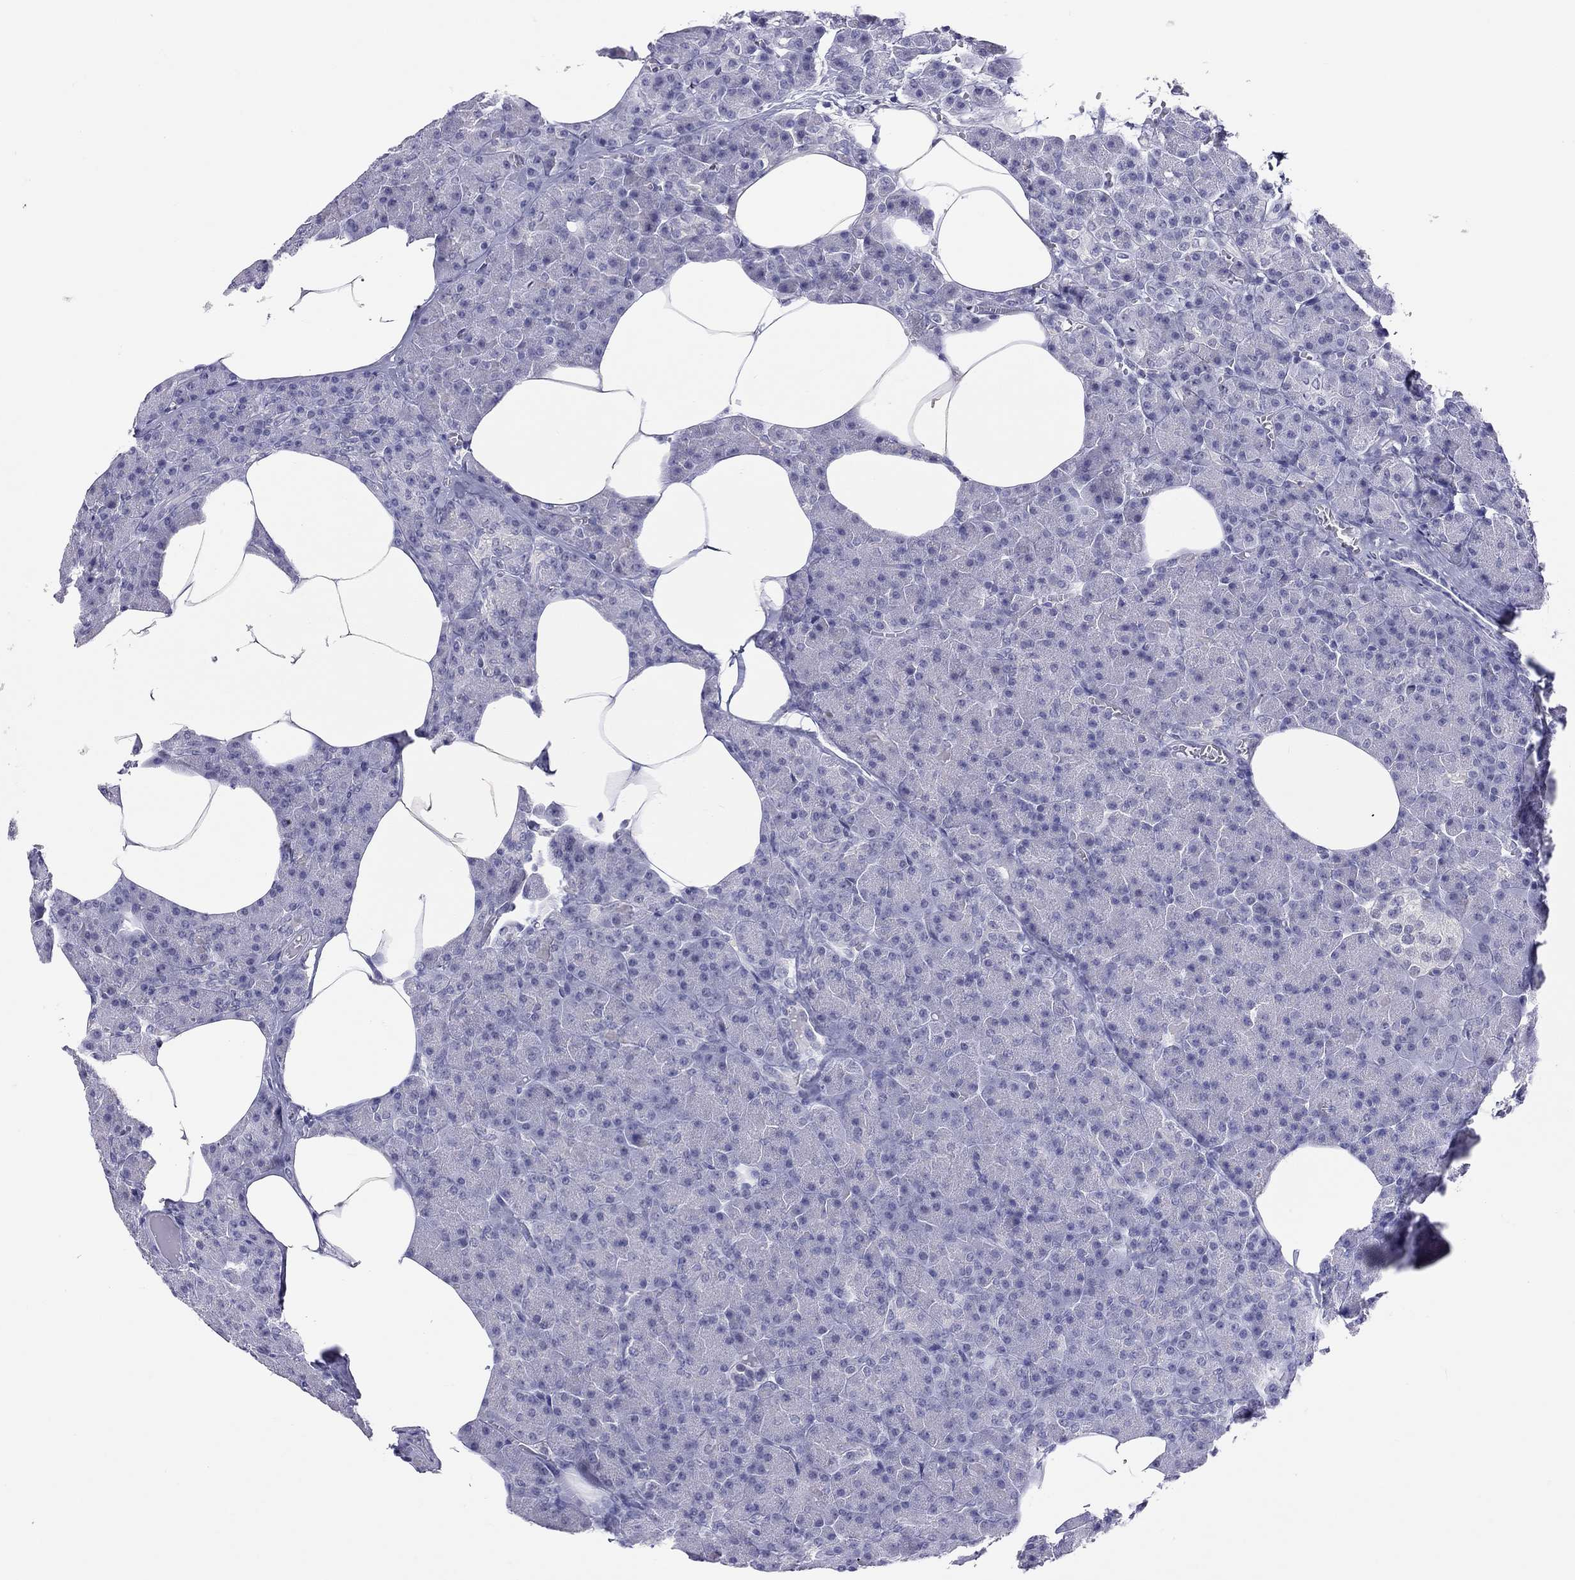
{"staining": {"intensity": "negative", "quantity": "none", "location": "none"}, "tissue": "pancreas", "cell_type": "Exocrine glandular cells", "image_type": "normal", "snomed": [{"axis": "morphology", "description": "Normal tissue, NOS"}, {"axis": "topography", "description": "Pancreas"}], "caption": "This is an IHC micrograph of normal pancreas. There is no positivity in exocrine glandular cells.", "gene": "JHY", "patient": {"sex": "female", "age": 45}}